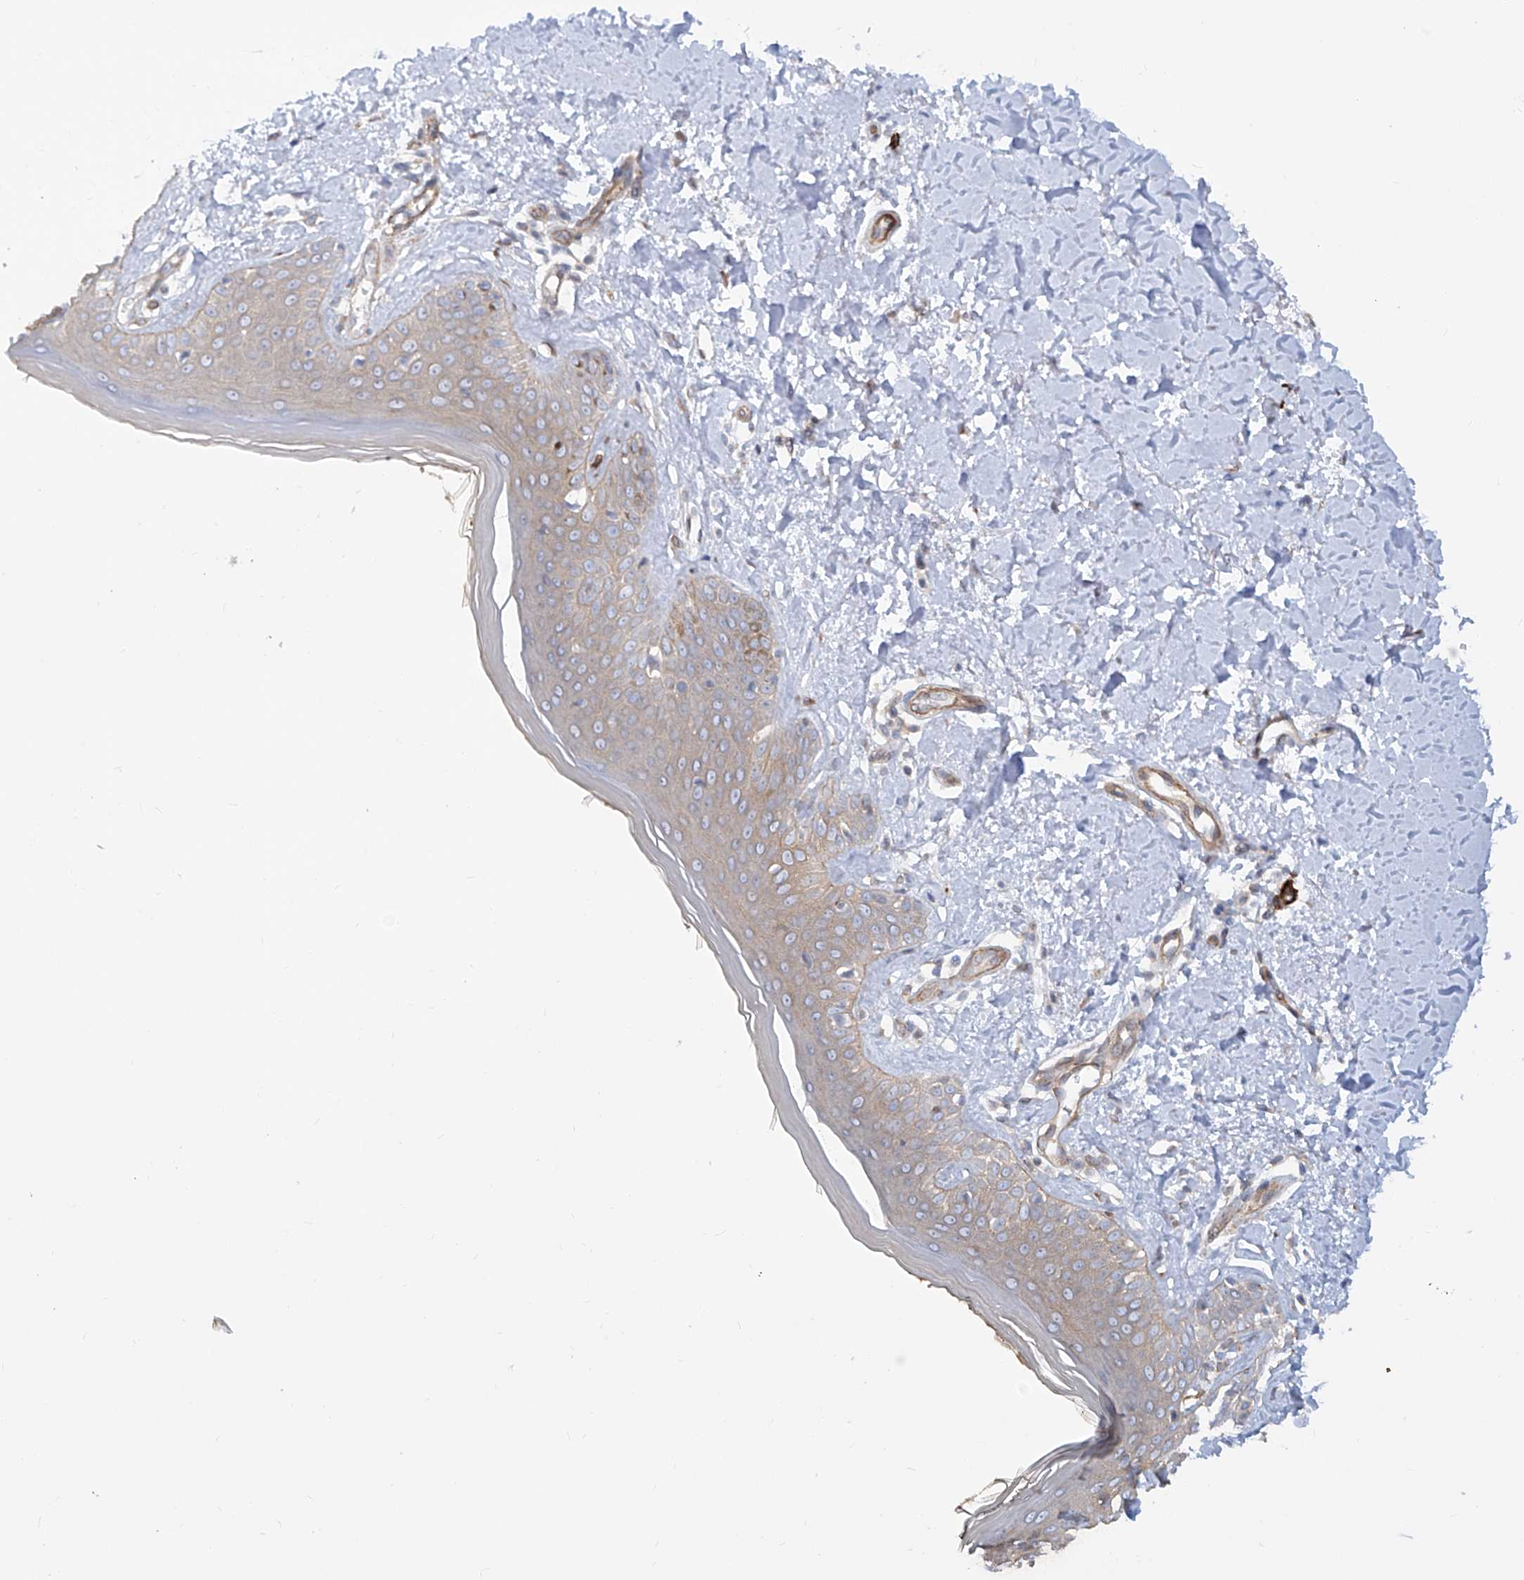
{"staining": {"intensity": "negative", "quantity": "none", "location": "none"}, "tissue": "skin", "cell_type": "Fibroblasts", "image_type": "normal", "snomed": [{"axis": "morphology", "description": "Normal tissue, NOS"}, {"axis": "topography", "description": "Skin"}], "caption": "Immunohistochemistry (IHC) of normal human skin exhibits no staining in fibroblasts.", "gene": "ZNF490", "patient": {"sex": "female", "age": 64}}